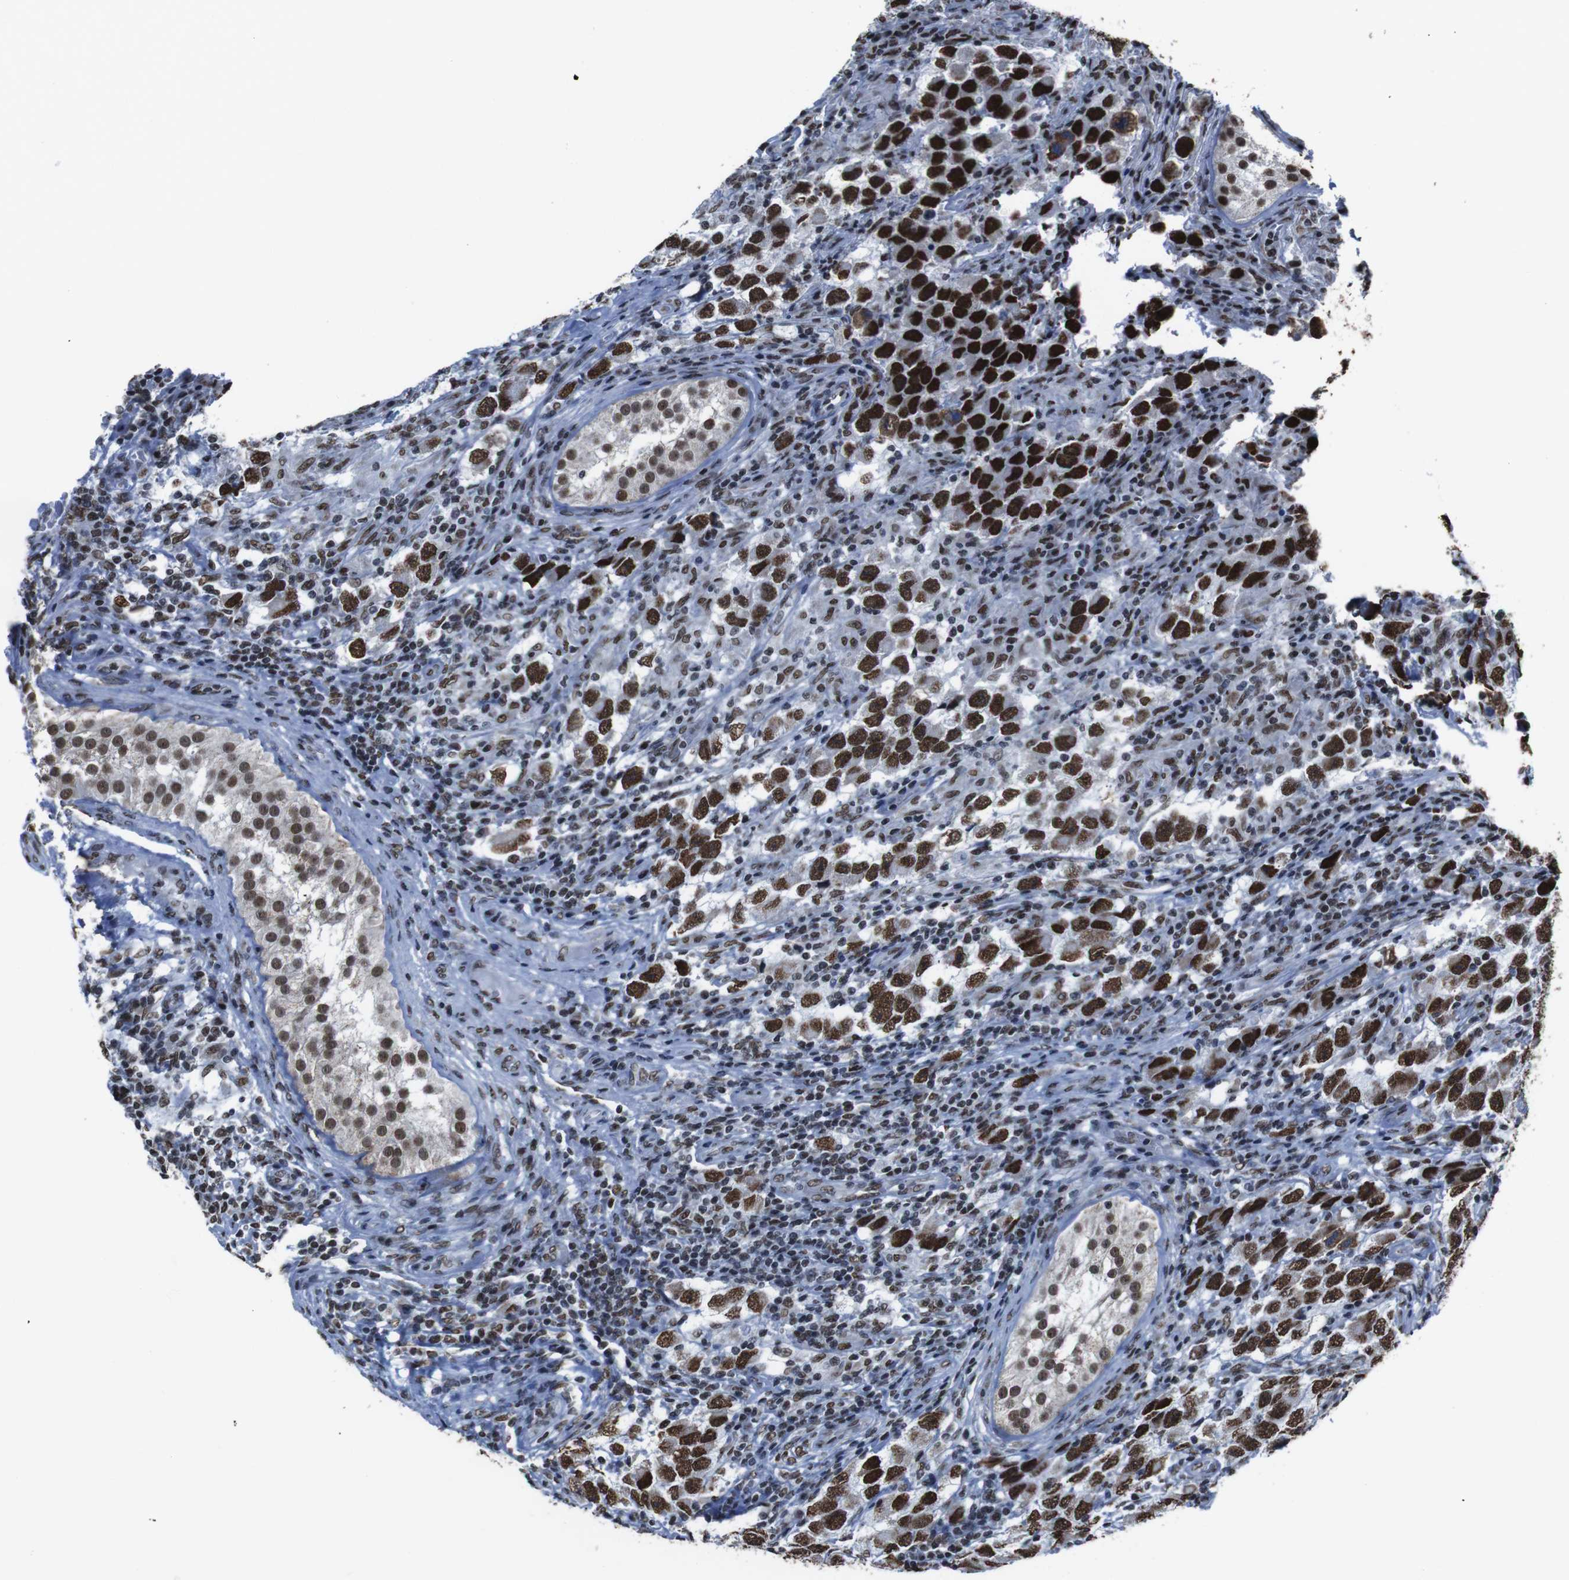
{"staining": {"intensity": "strong", "quantity": ">75%", "location": "nuclear"}, "tissue": "testis cancer", "cell_type": "Tumor cells", "image_type": "cancer", "snomed": [{"axis": "morphology", "description": "Carcinoma, Embryonal, NOS"}, {"axis": "topography", "description": "Testis"}], "caption": "Testis embryonal carcinoma stained with a protein marker demonstrates strong staining in tumor cells.", "gene": "ROMO1", "patient": {"sex": "male", "age": 21}}